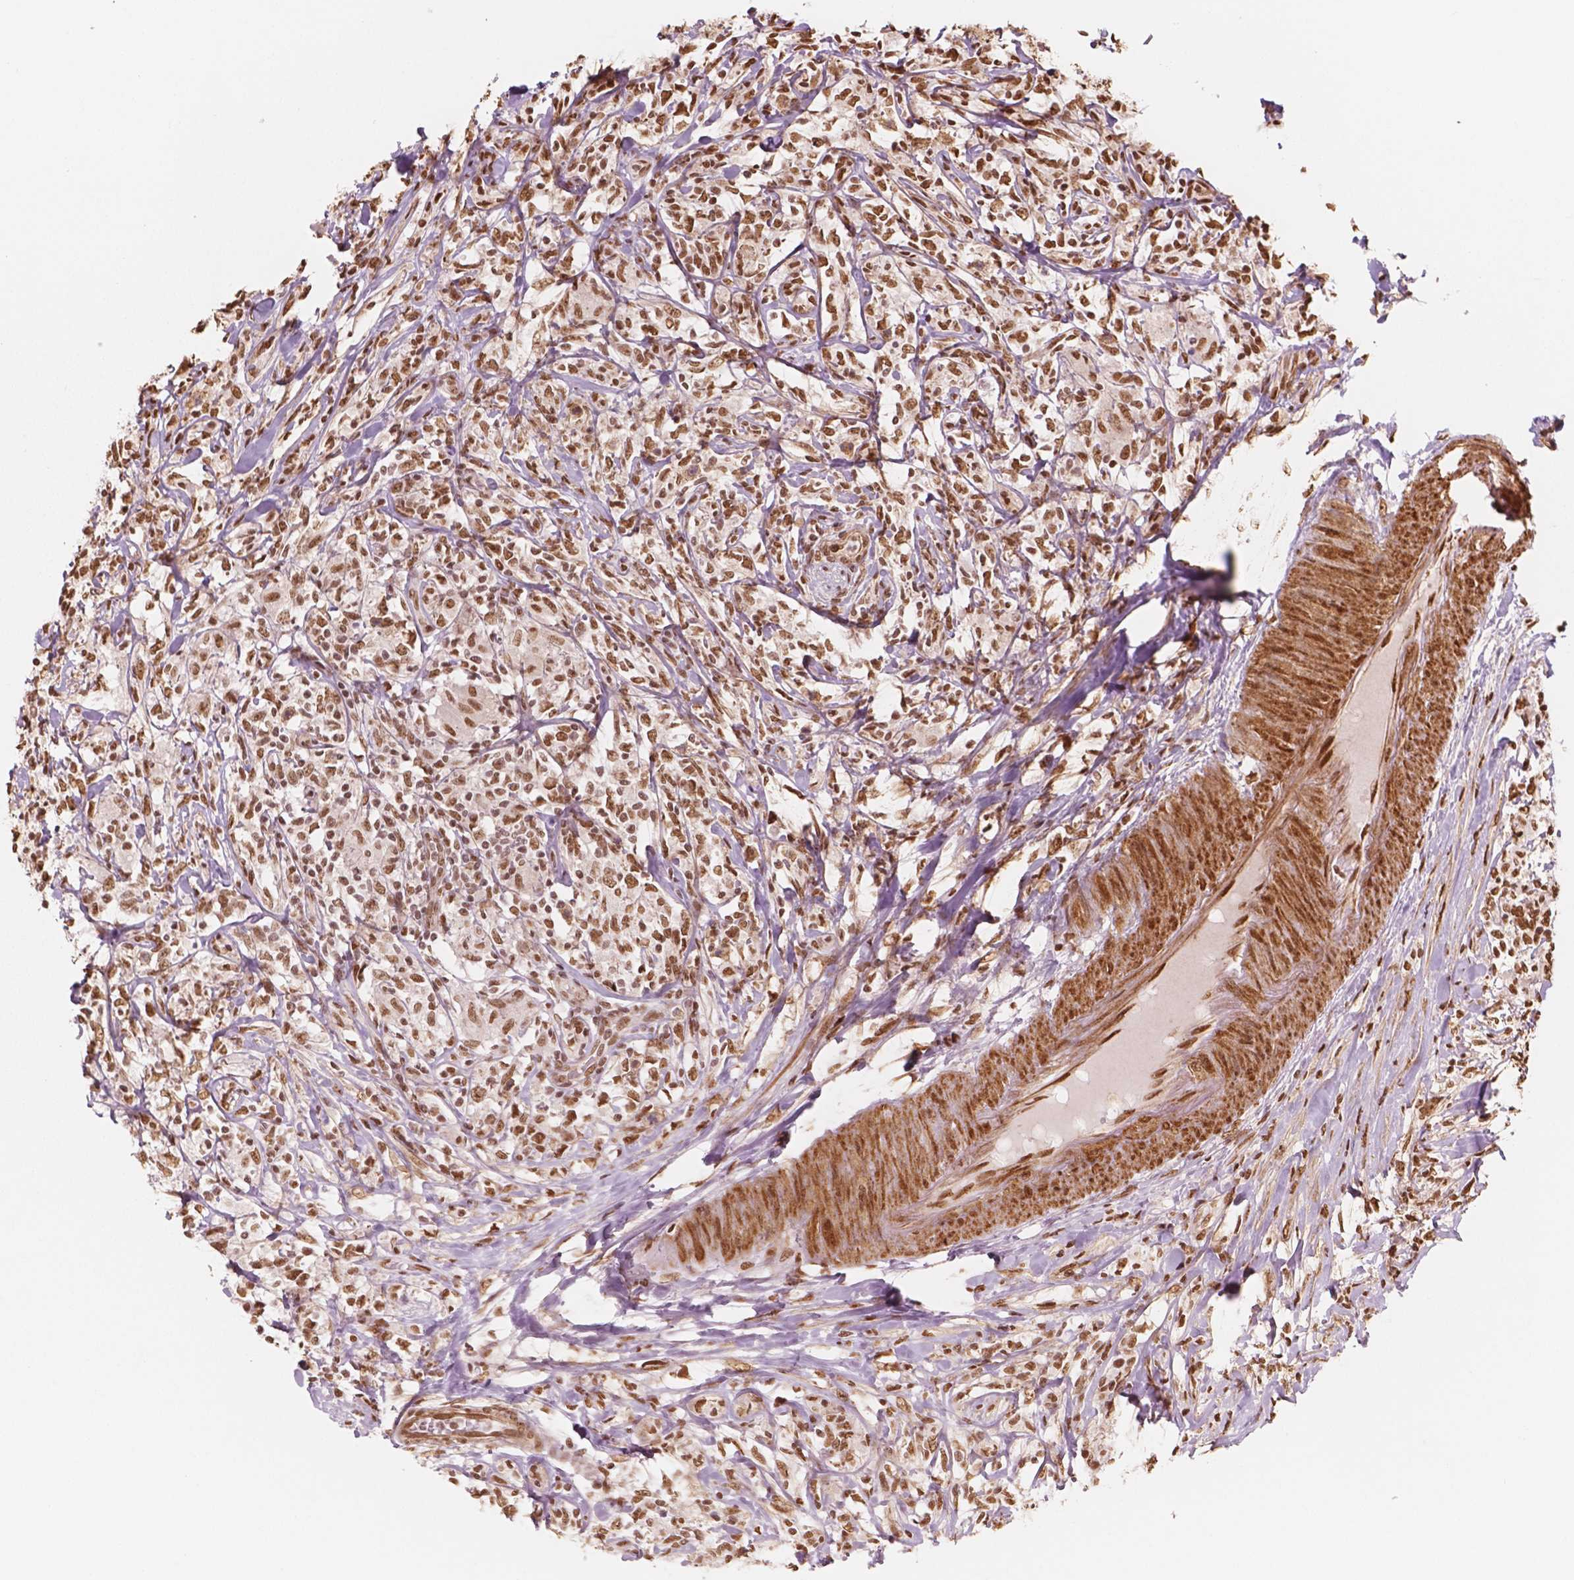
{"staining": {"intensity": "moderate", "quantity": ">75%", "location": "nuclear"}, "tissue": "lymphoma", "cell_type": "Tumor cells", "image_type": "cancer", "snomed": [{"axis": "morphology", "description": "Malignant lymphoma, non-Hodgkin's type, High grade"}, {"axis": "topography", "description": "Lymph node"}], "caption": "Immunohistochemistry of human lymphoma displays medium levels of moderate nuclear positivity in about >75% of tumor cells.", "gene": "GTF3C5", "patient": {"sex": "female", "age": 84}}